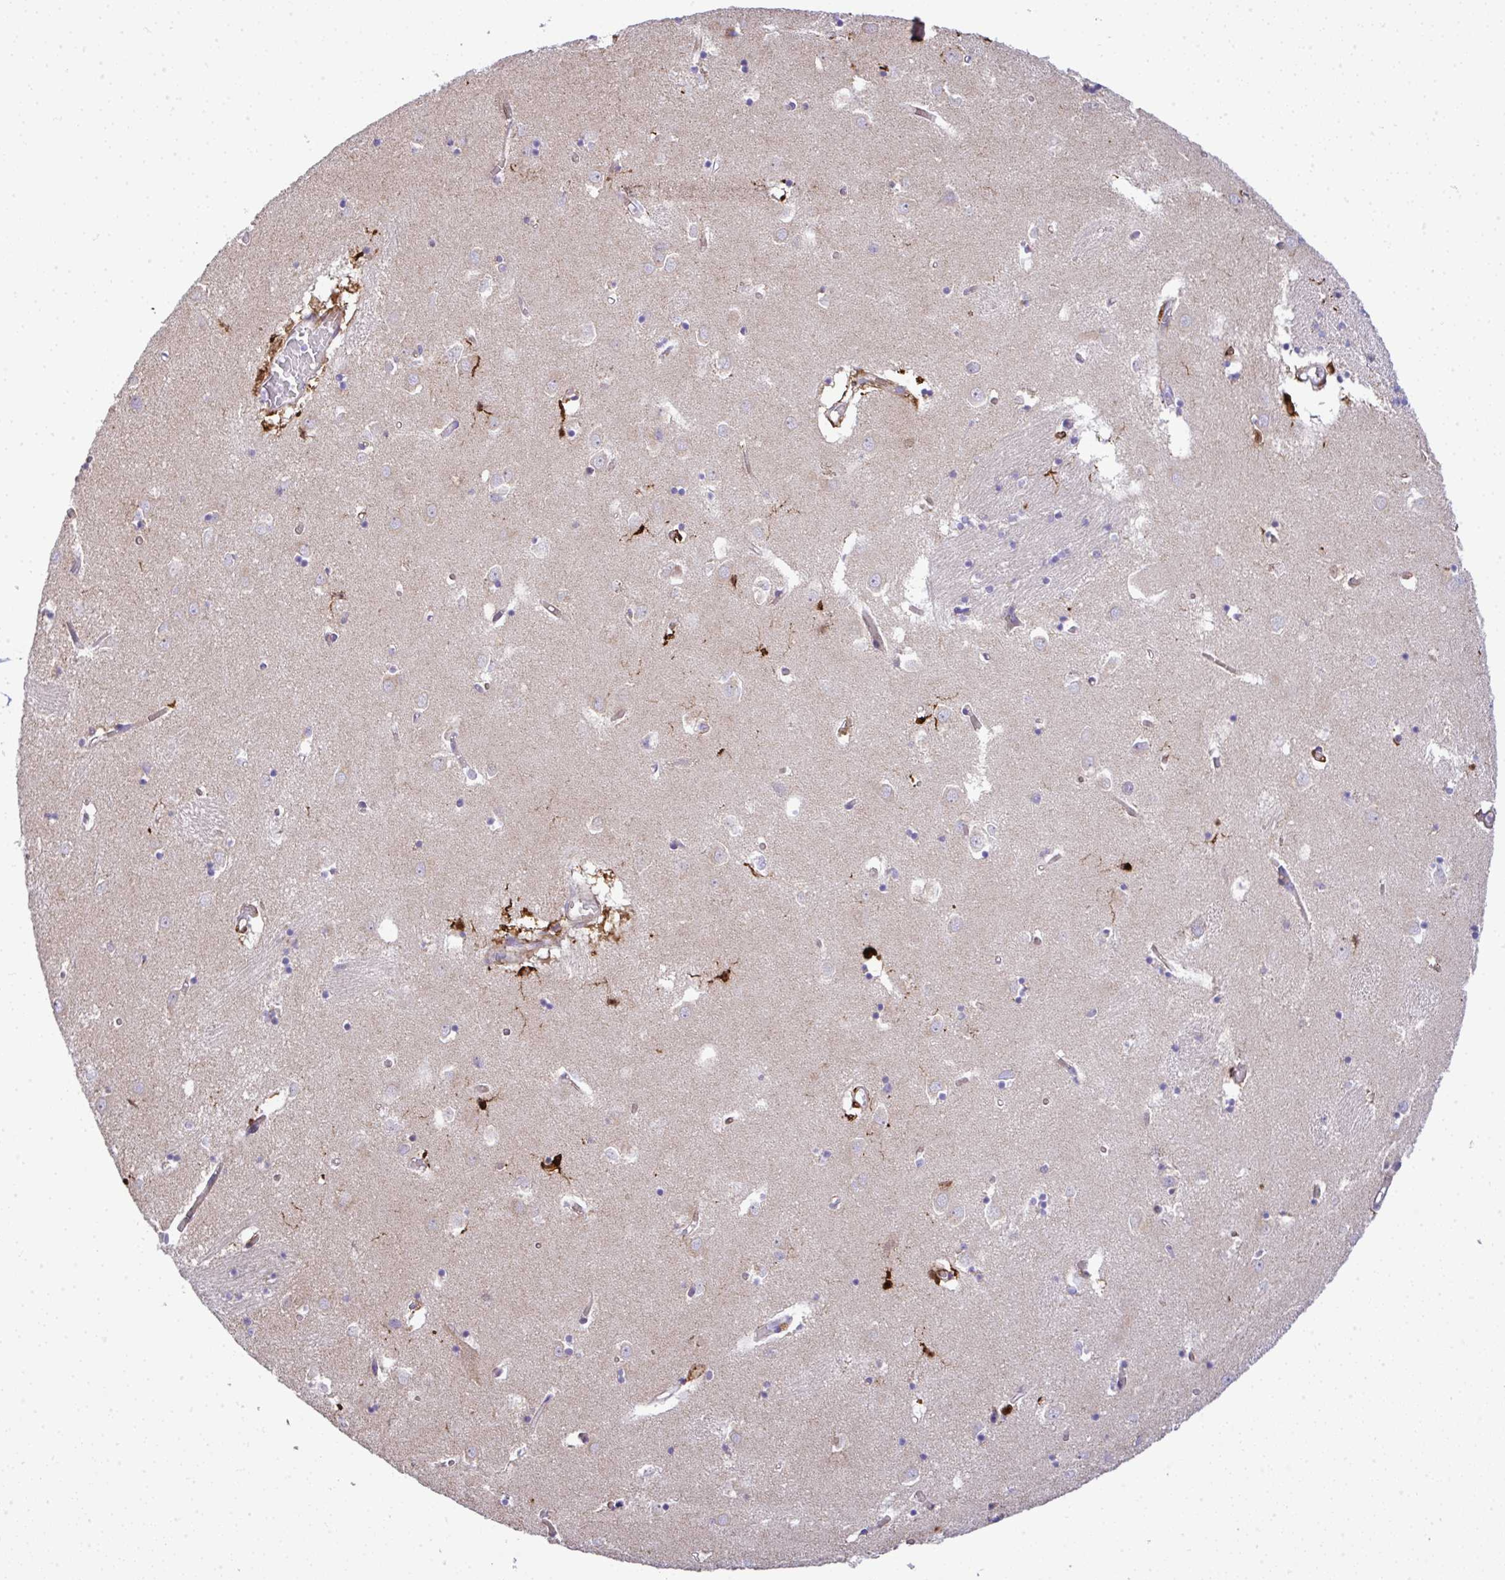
{"staining": {"intensity": "negative", "quantity": "none", "location": "none"}, "tissue": "caudate", "cell_type": "Glial cells", "image_type": "normal", "snomed": [{"axis": "morphology", "description": "Normal tissue, NOS"}, {"axis": "topography", "description": "Lateral ventricle wall"}], "caption": "IHC of normal caudate demonstrates no positivity in glial cells. (Brightfield microscopy of DAB immunohistochemistry (IHC) at high magnification).", "gene": "GRID2", "patient": {"sex": "male", "age": 70}}